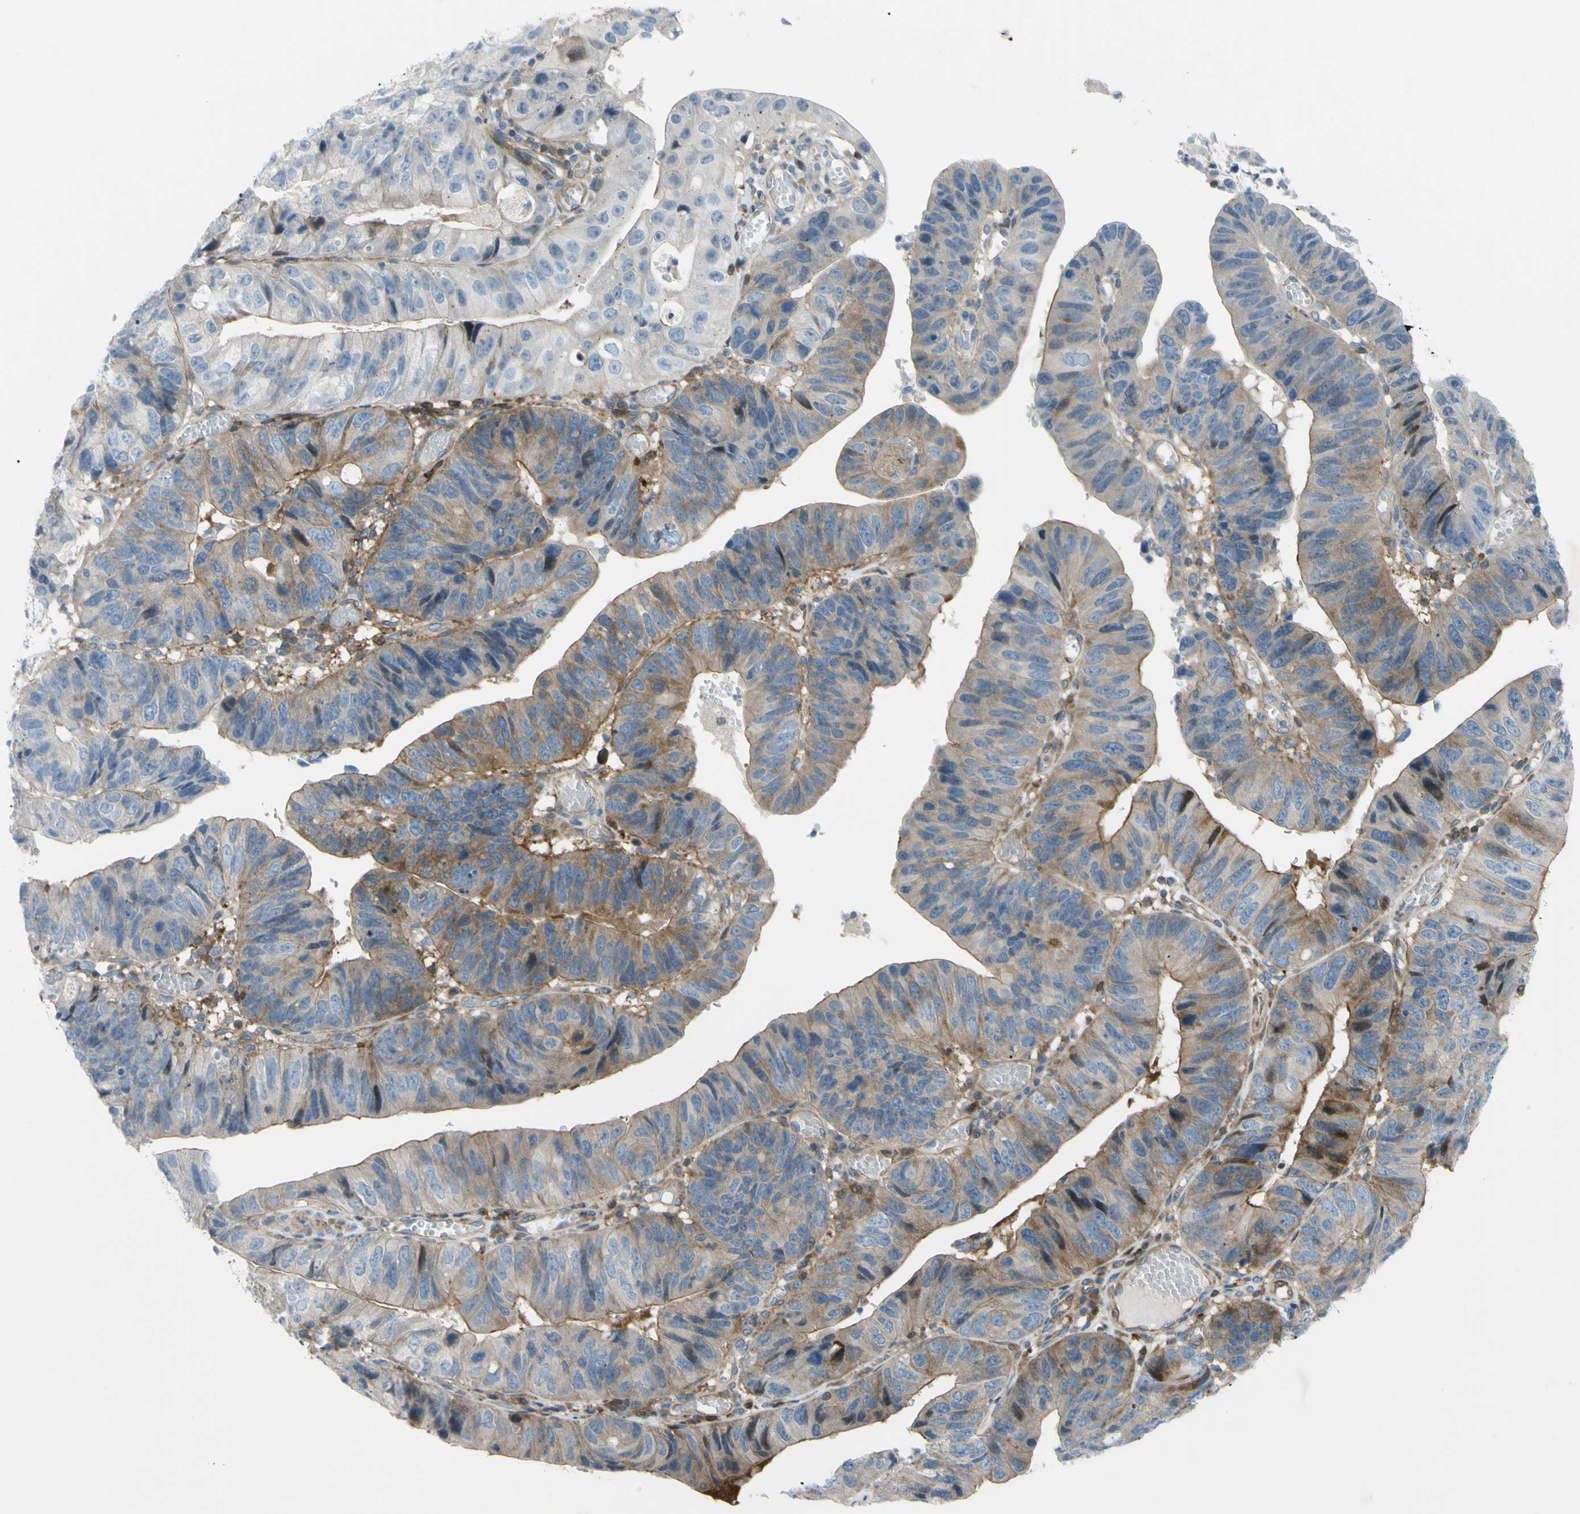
{"staining": {"intensity": "moderate", "quantity": "25%-75%", "location": "cytoplasmic/membranous"}, "tissue": "stomach cancer", "cell_type": "Tumor cells", "image_type": "cancer", "snomed": [{"axis": "morphology", "description": "Adenocarcinoma, NOS"}, {"axis": "topography", "description": "Stomach"}], "caption": "Moderate cytoplasmic/membranous positivity is identified in approximately 25%-75% of tumor cells in stomach cancer. Using DAB (3,3'-diaminobenzidine) (brown) and hematoxylin (blue) stains, captured at high magnification using brightfield microscopy.", "gene": "PAK2", "patient": {"sex": "male", "age": 59}}